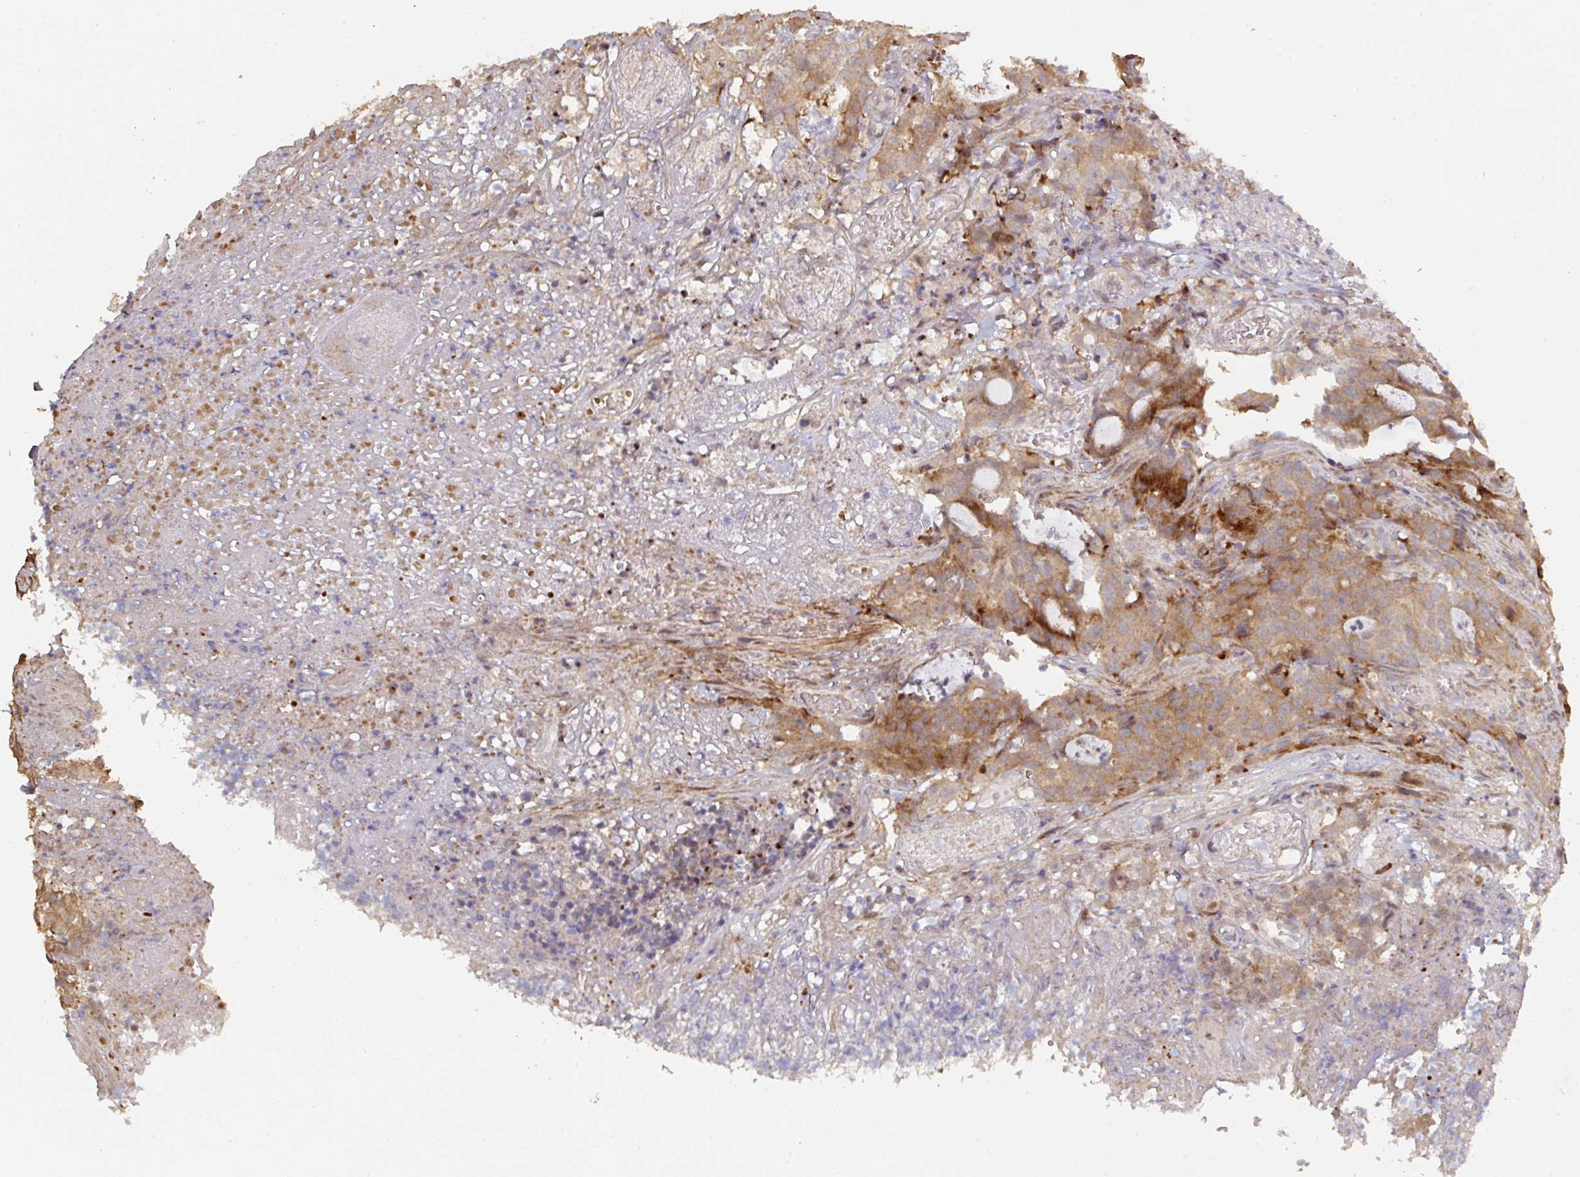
{"staining": {"intensity": "moderate", "quantity": "25%-75%", "location": "cytoplasmic/membranous,nuclear"}, "tissue": "colorectal cancer", "cell_type": "Tumor cells", "image_type": "cancer", "snomed": [{"axis": "morphology", "description": "Adenocarcinoma, NOS"}, {"axis": "topography", "description": "Colon"}], "caption": "Human adenocarcinoma (colorectal) stained with a brown dye exhibits moderate cytoplasmic/membranous and nuclear positive staining in approximately 25%-75% of tumor cells.", "gene": "CA7", "patient": {"sex": "male", "age": 83}}